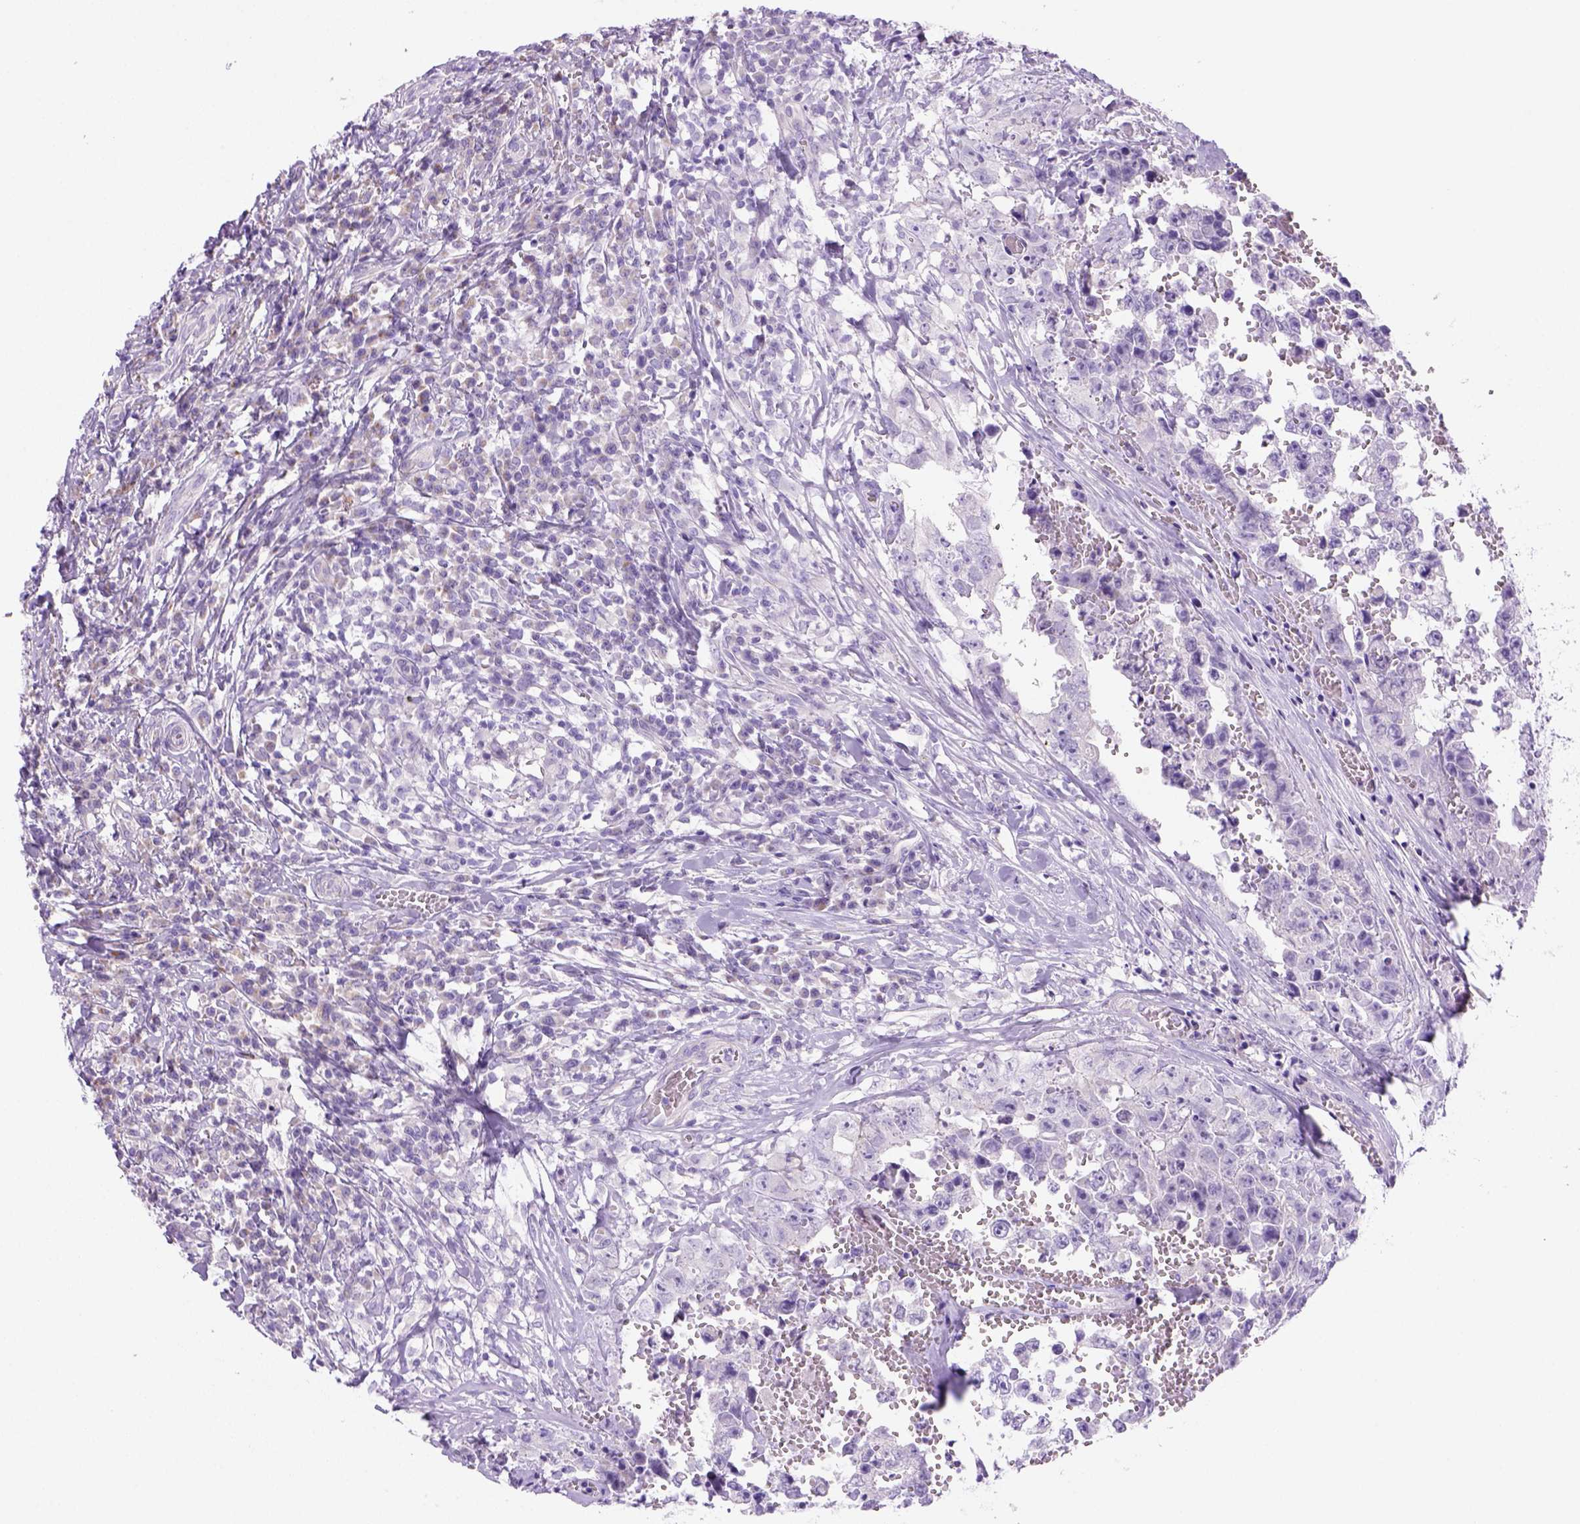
{"staining": {"intensity": "negative", "quantity": "none", "location": "none"}, "tissue": "testis cancer", "cell_type": "Tumor cells", "image_type": "cancer", "snomed": [{"axis": "morphology", "description": "Carcinoma, Embryonal, NOS"}, {"axis": "topography", "description": "Testis"}], "caption": "Human testis embryonal carcinoma stained for a protein using immunohistochemistry (IHC) shows no positivity in tumor cells.", "gene": "DNAH11", "patient": {"sex": "male", "age": 36}}